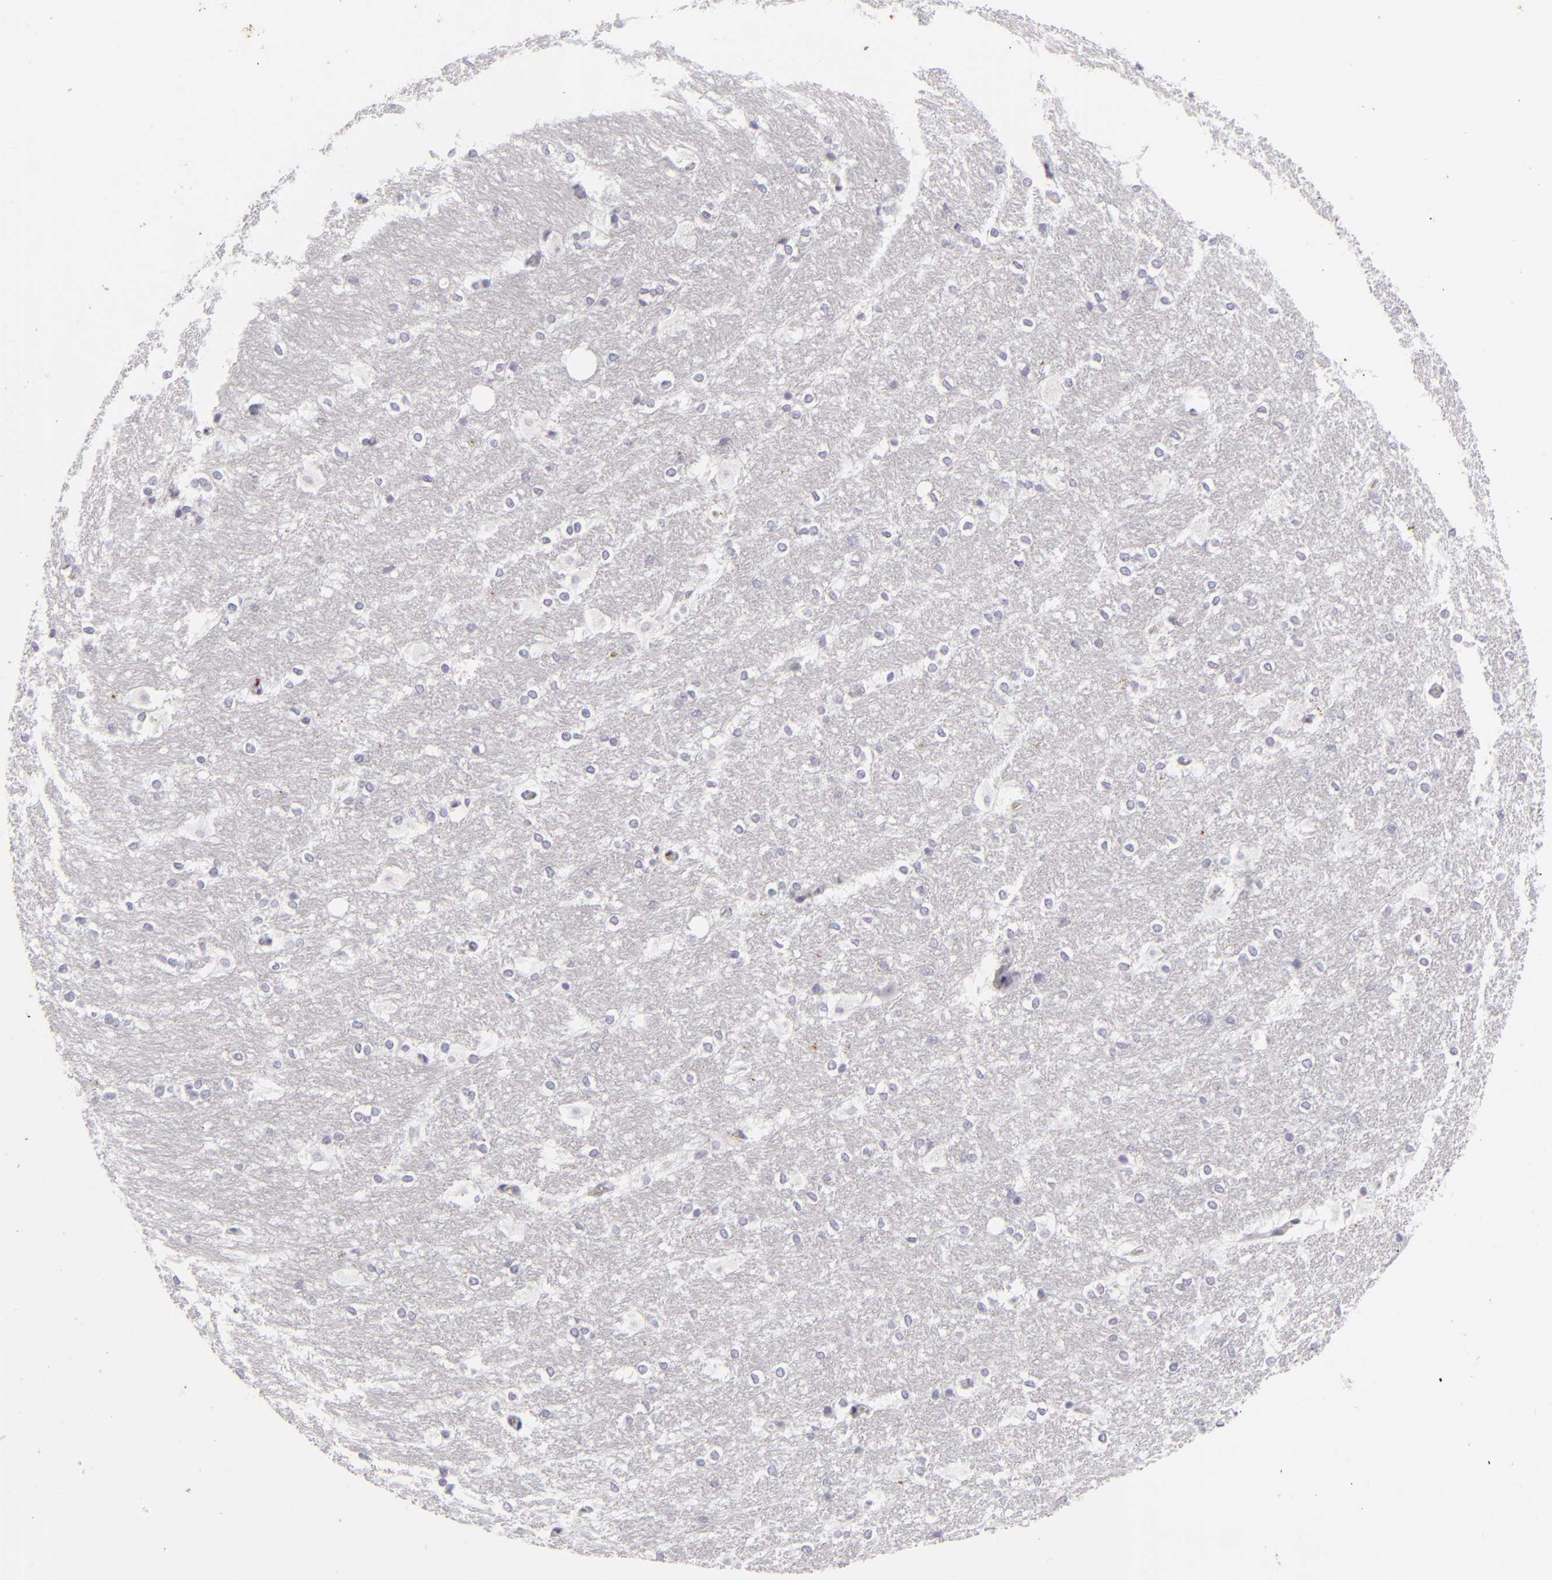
{"staining": {"intensity": "negative", "quantity": "none", "location": "none"}, "tissue": "hippocampus", "cell_type": "Glial cells", "image_type": "normal", "snomed": [{"axis": "morphology", "description": "Normal tissue, NOS"}, {"axis": "topography", "description": "Hippocampus"}], "caption": "Immunohistochemistry (IHC) of unremarkable human hippocampus shows no positivity in glial cells.", "gene": "KRT1", "patient": {"sex": "female", "age": 19}}